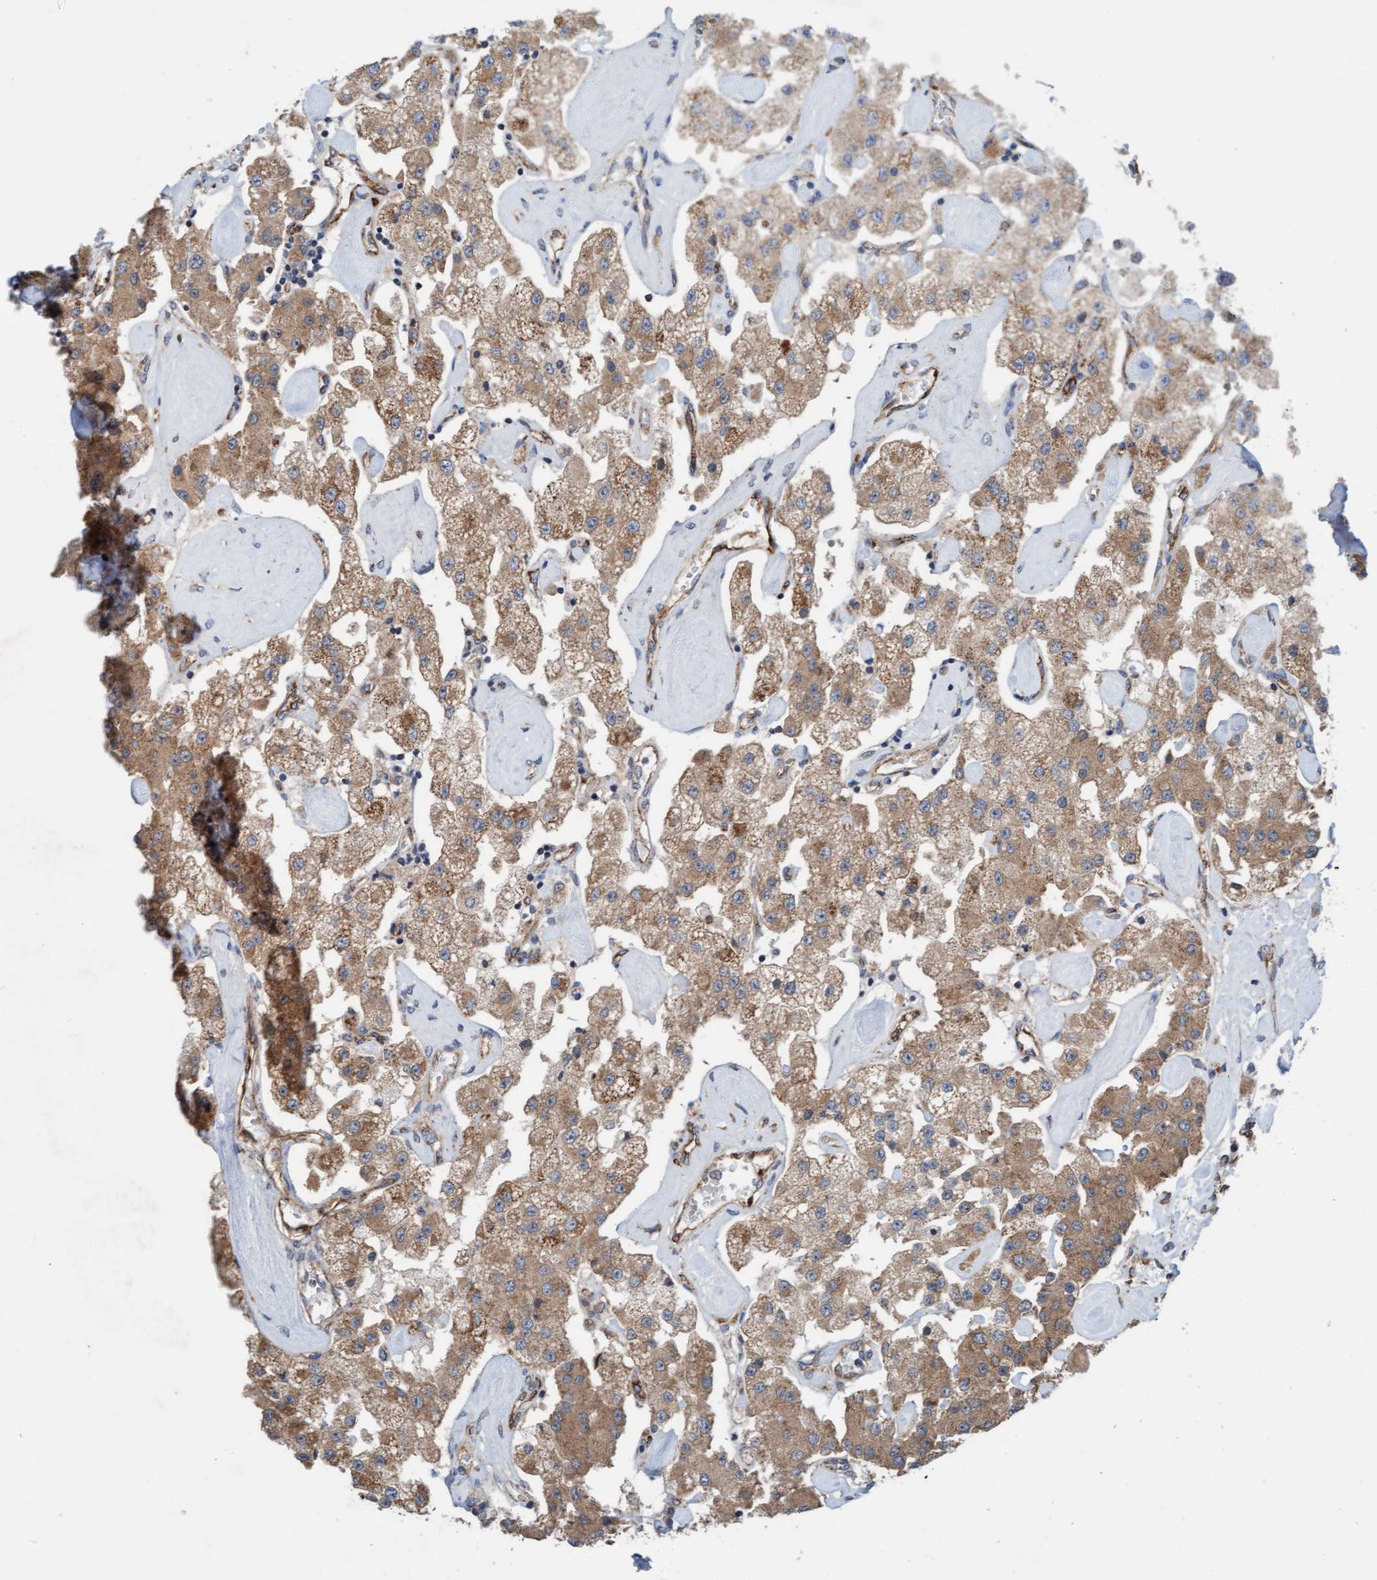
{"staining": {"intensity": "moderate", "quantity": ">75%", "location": "cytoplasmic/membranous"}, "tissue": "carcinoid", "cell_type": "Tumor cells", "image_type": "cancer", "snomed": [{"axis": "morphology", "description": "Carcinoid, malignant, NOS"}, {"axis": "topography", "description": "Pancreas"}], "caption": "Tumor cells reveal medium levels of moderate cytoplasmic/membranous staining in approximately >75% of cells in human malignant carcinoid.", "gene": "ZNF566", "patient": {"sex": "male", "age": 41}}